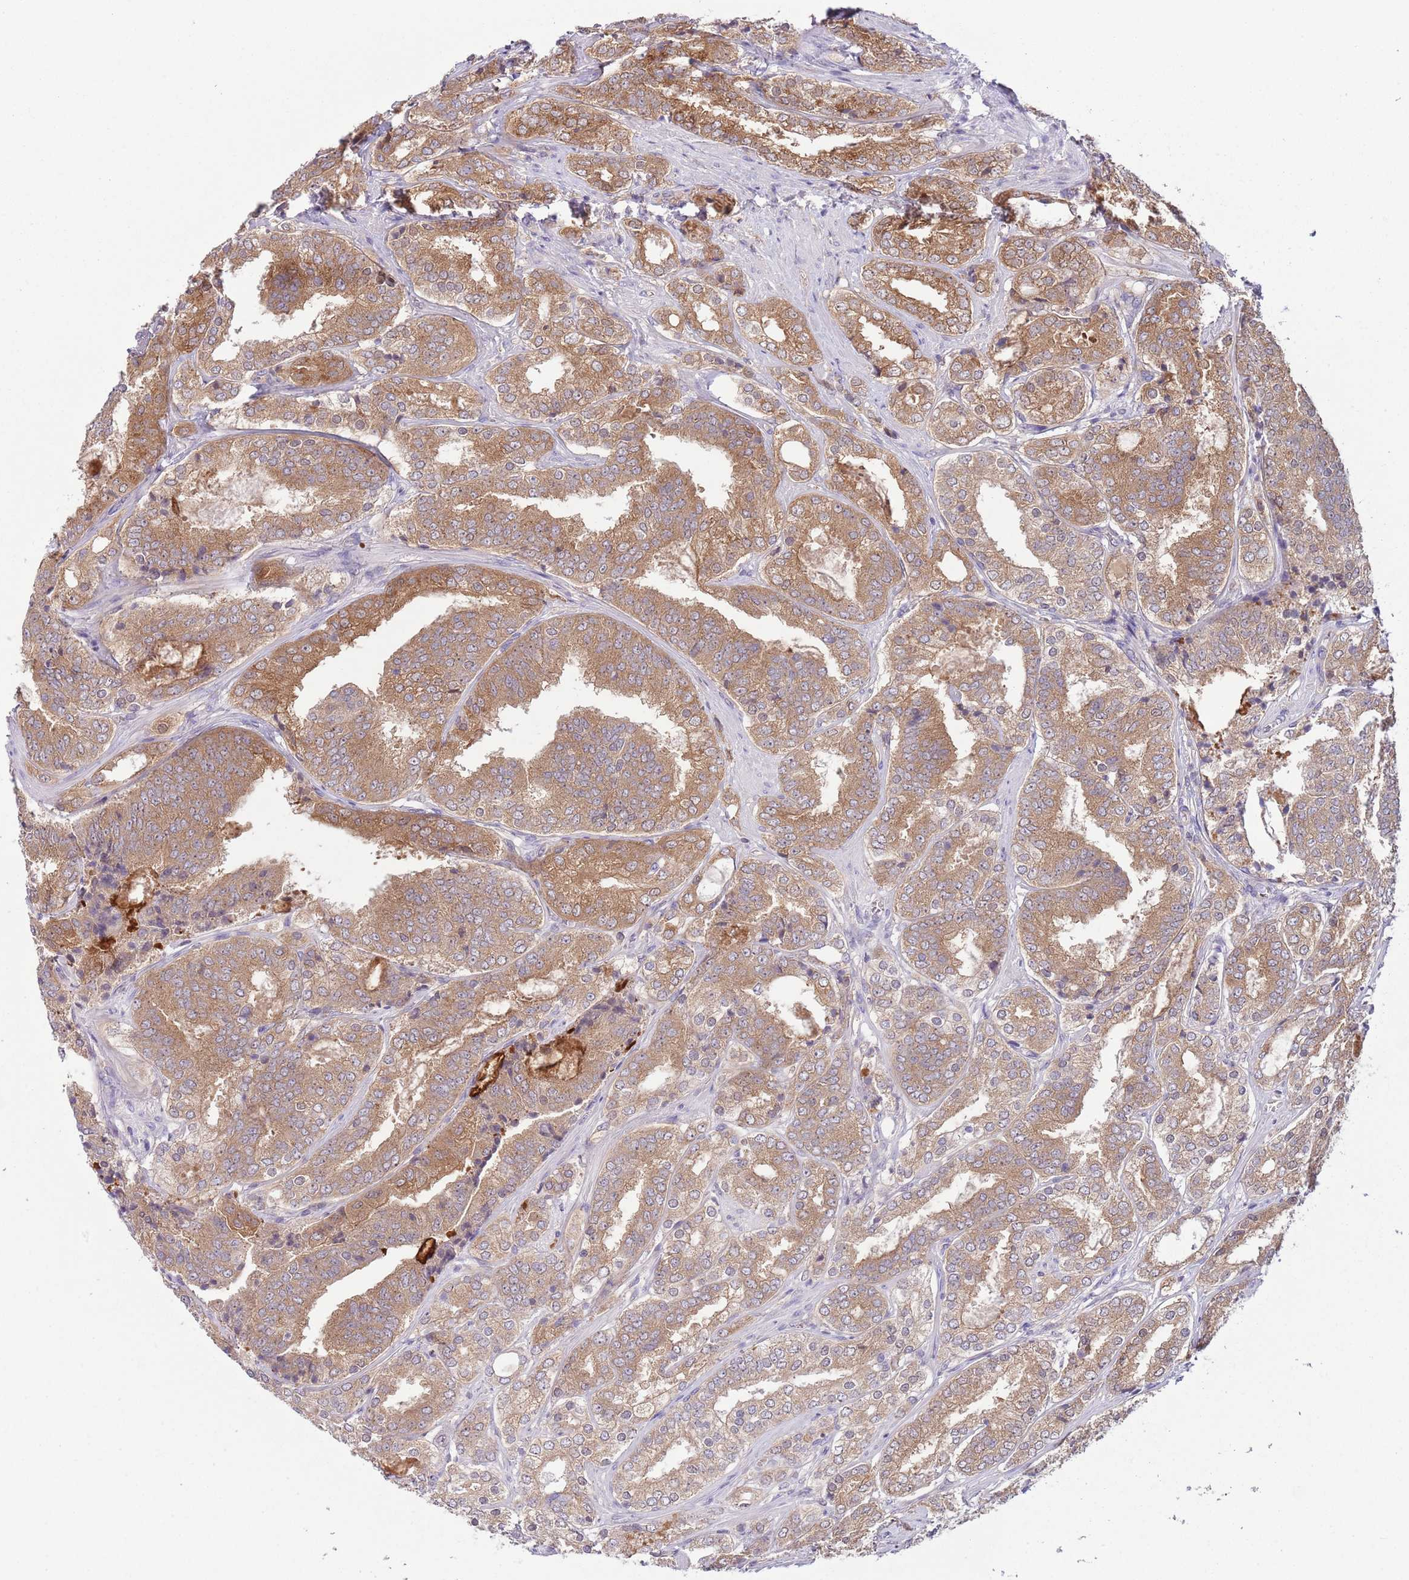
{"staining": {"intensity": "moderate", "quantity": ">75%", "location": "cytoplasmic/membranous"}, "tissue": "prostate cancer", "cell_type": "Tumor cells", "image_type": "cancer", "snomed": [{"axis": "morphology", "description": "Adenocarcinoma, High grade"}, {"axis": "topography", "description": "Prostate"}], "caption": "Prostate cancer stained for a protein demonstrates moderate cytoplasmic/membranous positivity in tumor cells. (DAB (3,3'-diaminobenzidine) IHC, brown staining for protein, blue staining for nuclei).", "gene": "COPE", "patient": {"sex": "male", "age": 63}}